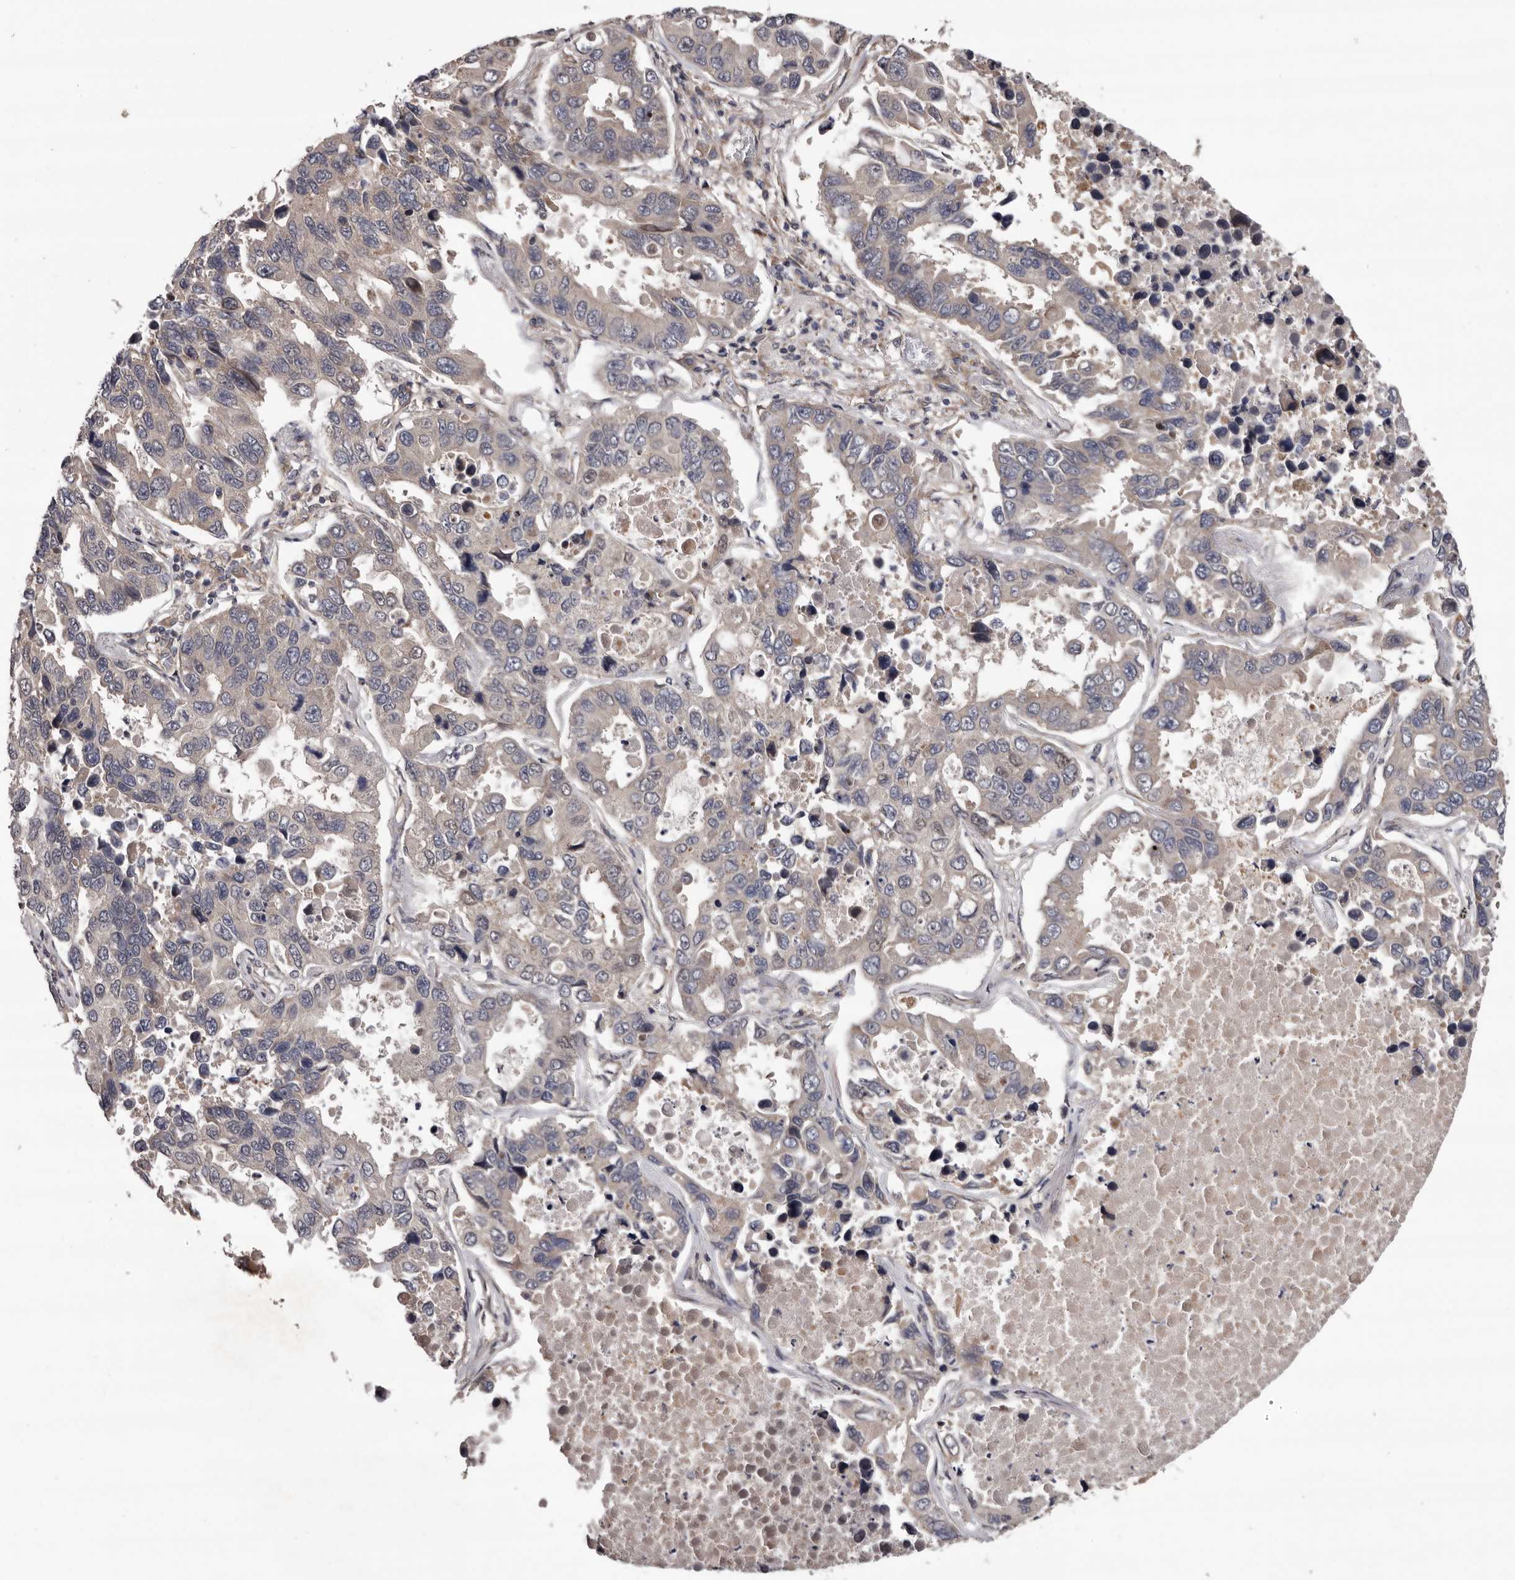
{"staining": {"intensity": "weak", "quantity": "<25%", "location": "cytoplasmic/membranous"}, "tissue": "lung cancer", "cell_type": "Tumor cells", "image_type": "cancer", "snomed": [{"axis": "morphology", "description": "Adenocarcinoma, NOS"}, {"axis": "topography", "description": "Lung"}], "caption": "Tumor cells are negative for protein expression in human adenocarcinoma (lung).", "gene": "PRKD1", "patient": {"sex": "male", "age": 64}}